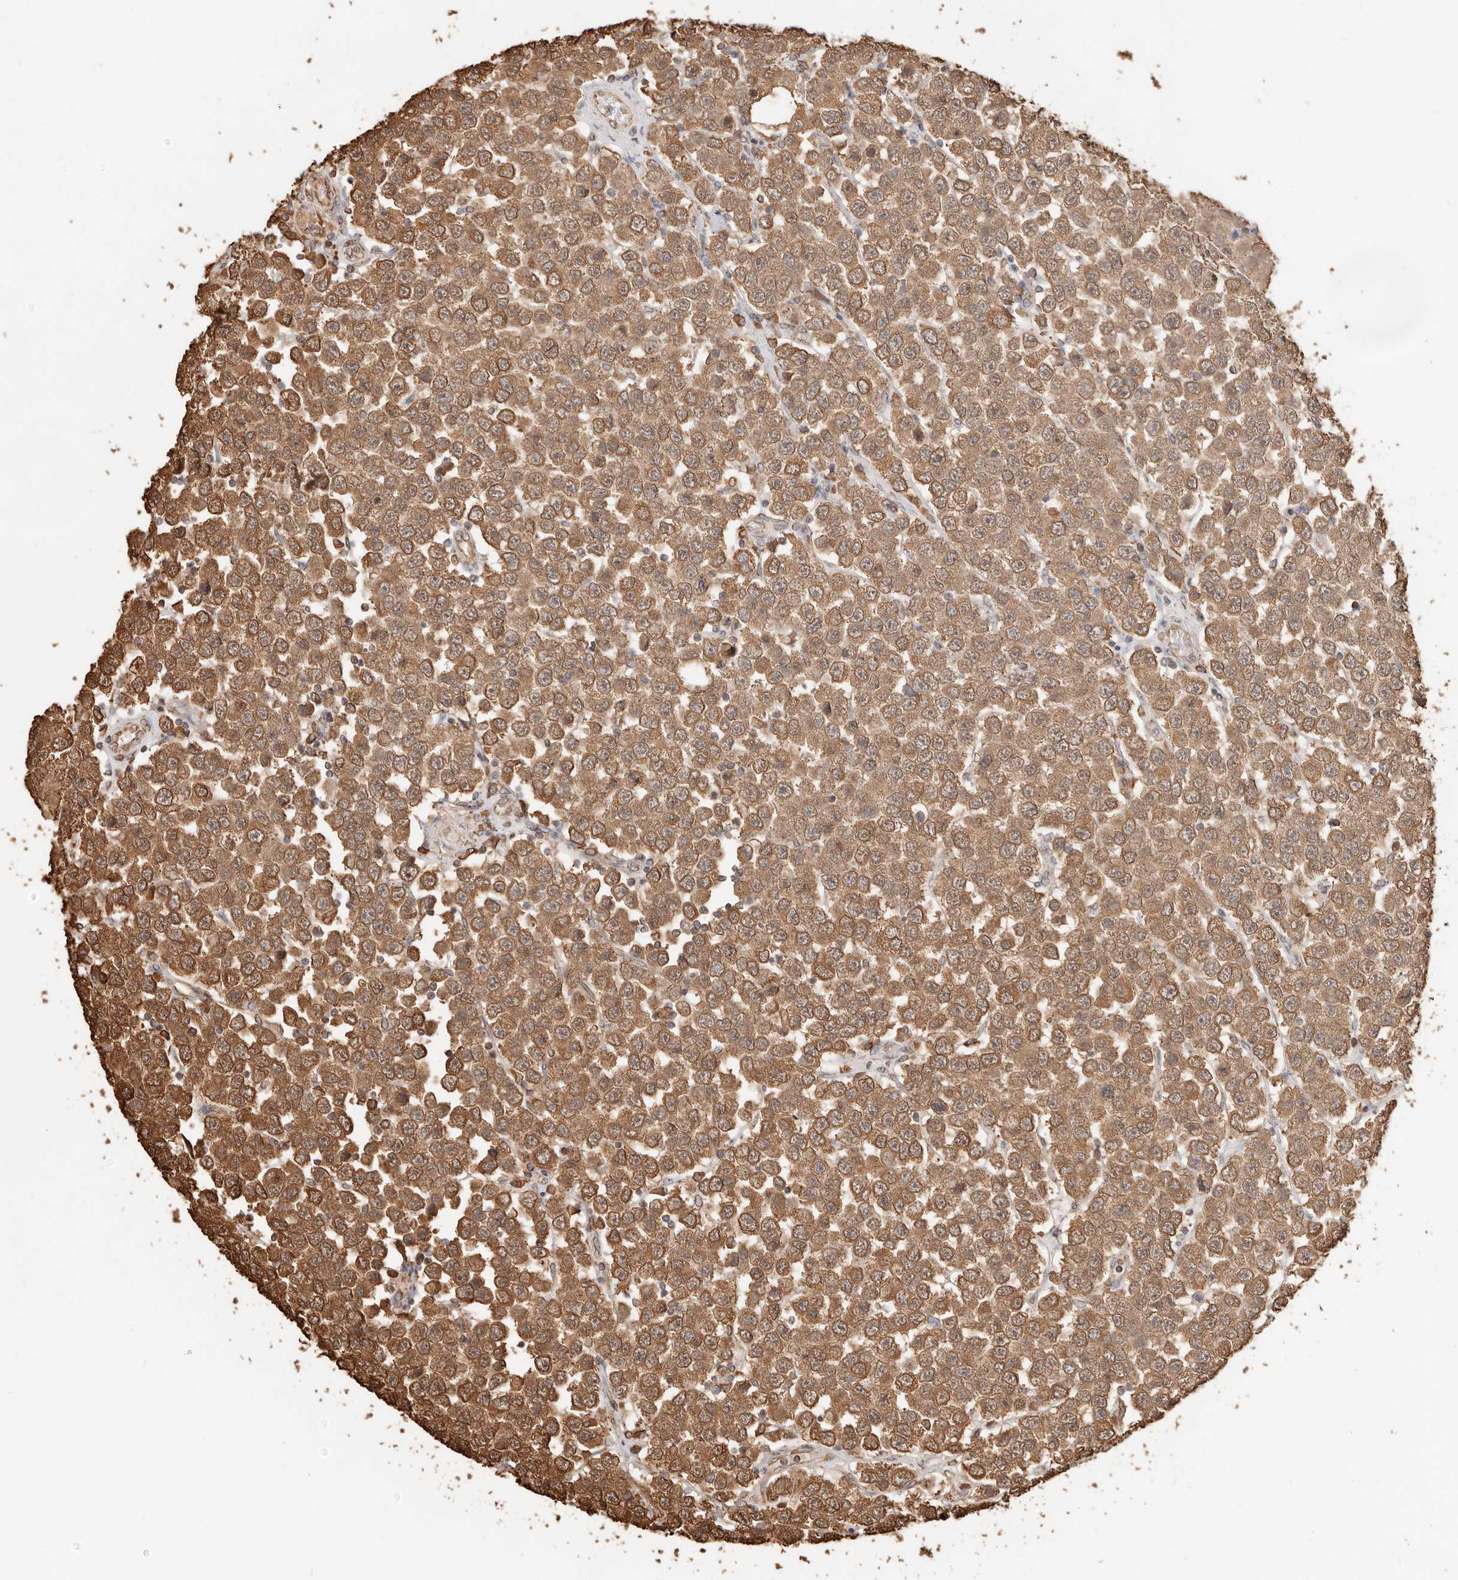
{"staining": {"intensity": "moderate", "quantity": ">75%", "location": "cytoplasmic/membranous"}, "tissue": "testis cancer", "cell_type": "Tumor cells", "image_type": "cancer", "snomed": [{"axis": "morphology", "description": "Seminoma, NOS"}, {"axis": "topography", "description": "Testis"}], "caption": "A medium amount of moderate cytoplasmic/membranous staining is identified in approximately >75% of tumor cells in testis seminoma tissue.", "gene": "ARHGEF10L", "patient": {"sex": "male", "age": 28}}